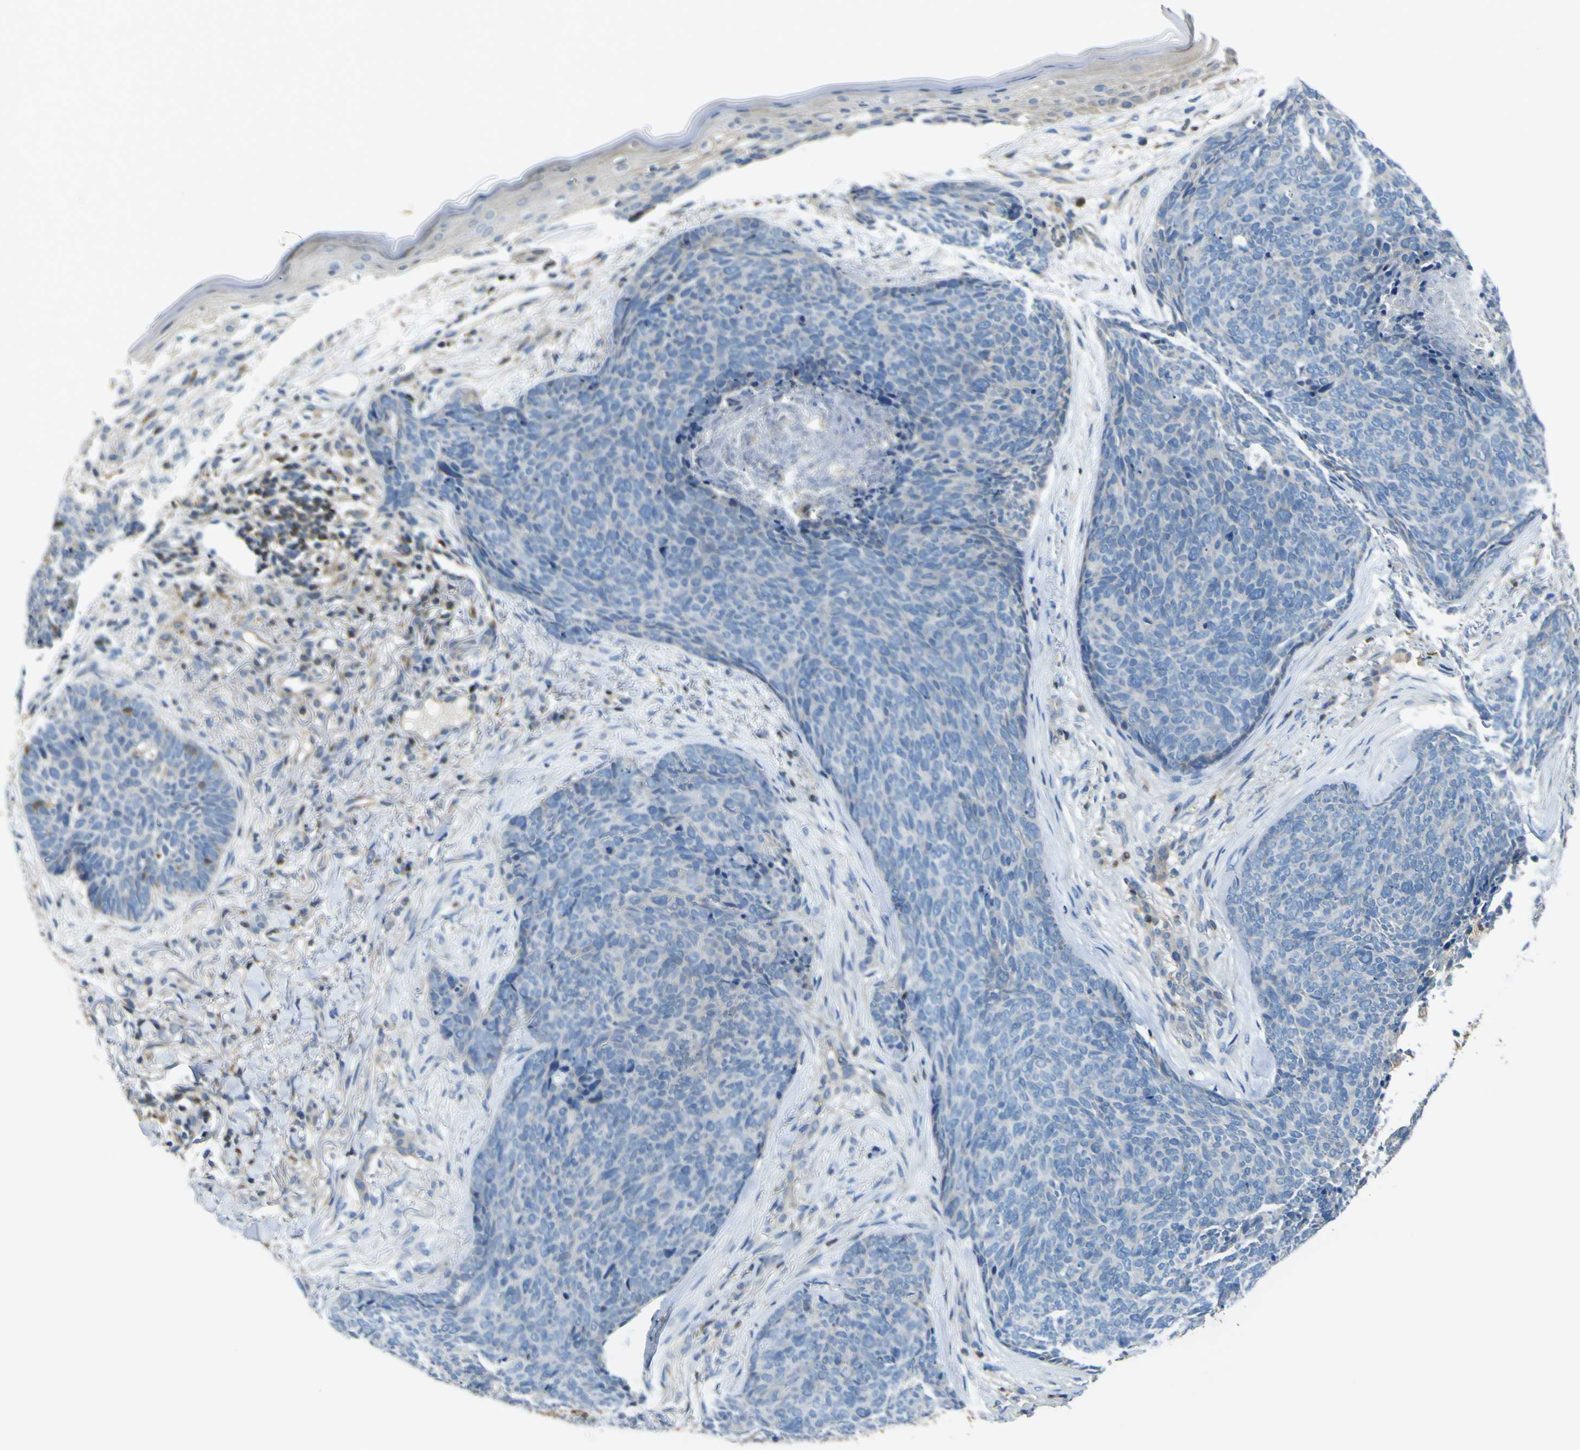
{"staining": {"intensity": "negative", "quantity": "none", "location": "none"}, "tissue": "skin cancer", "cell_type": "Tumor cells", "image_type": "cancer", "snomed": [{"axis": "morphology", "description": "Basal cell carcinoma"}, {"axis": "topography", "description": "Skin"}], "caption": "This is an IHC histopathology image of human skin cancer (basal cell carcinoma). There is no positivity in tumor cells.", "gene": "EML2", "patient": {"sex": "female", "age": 70}}